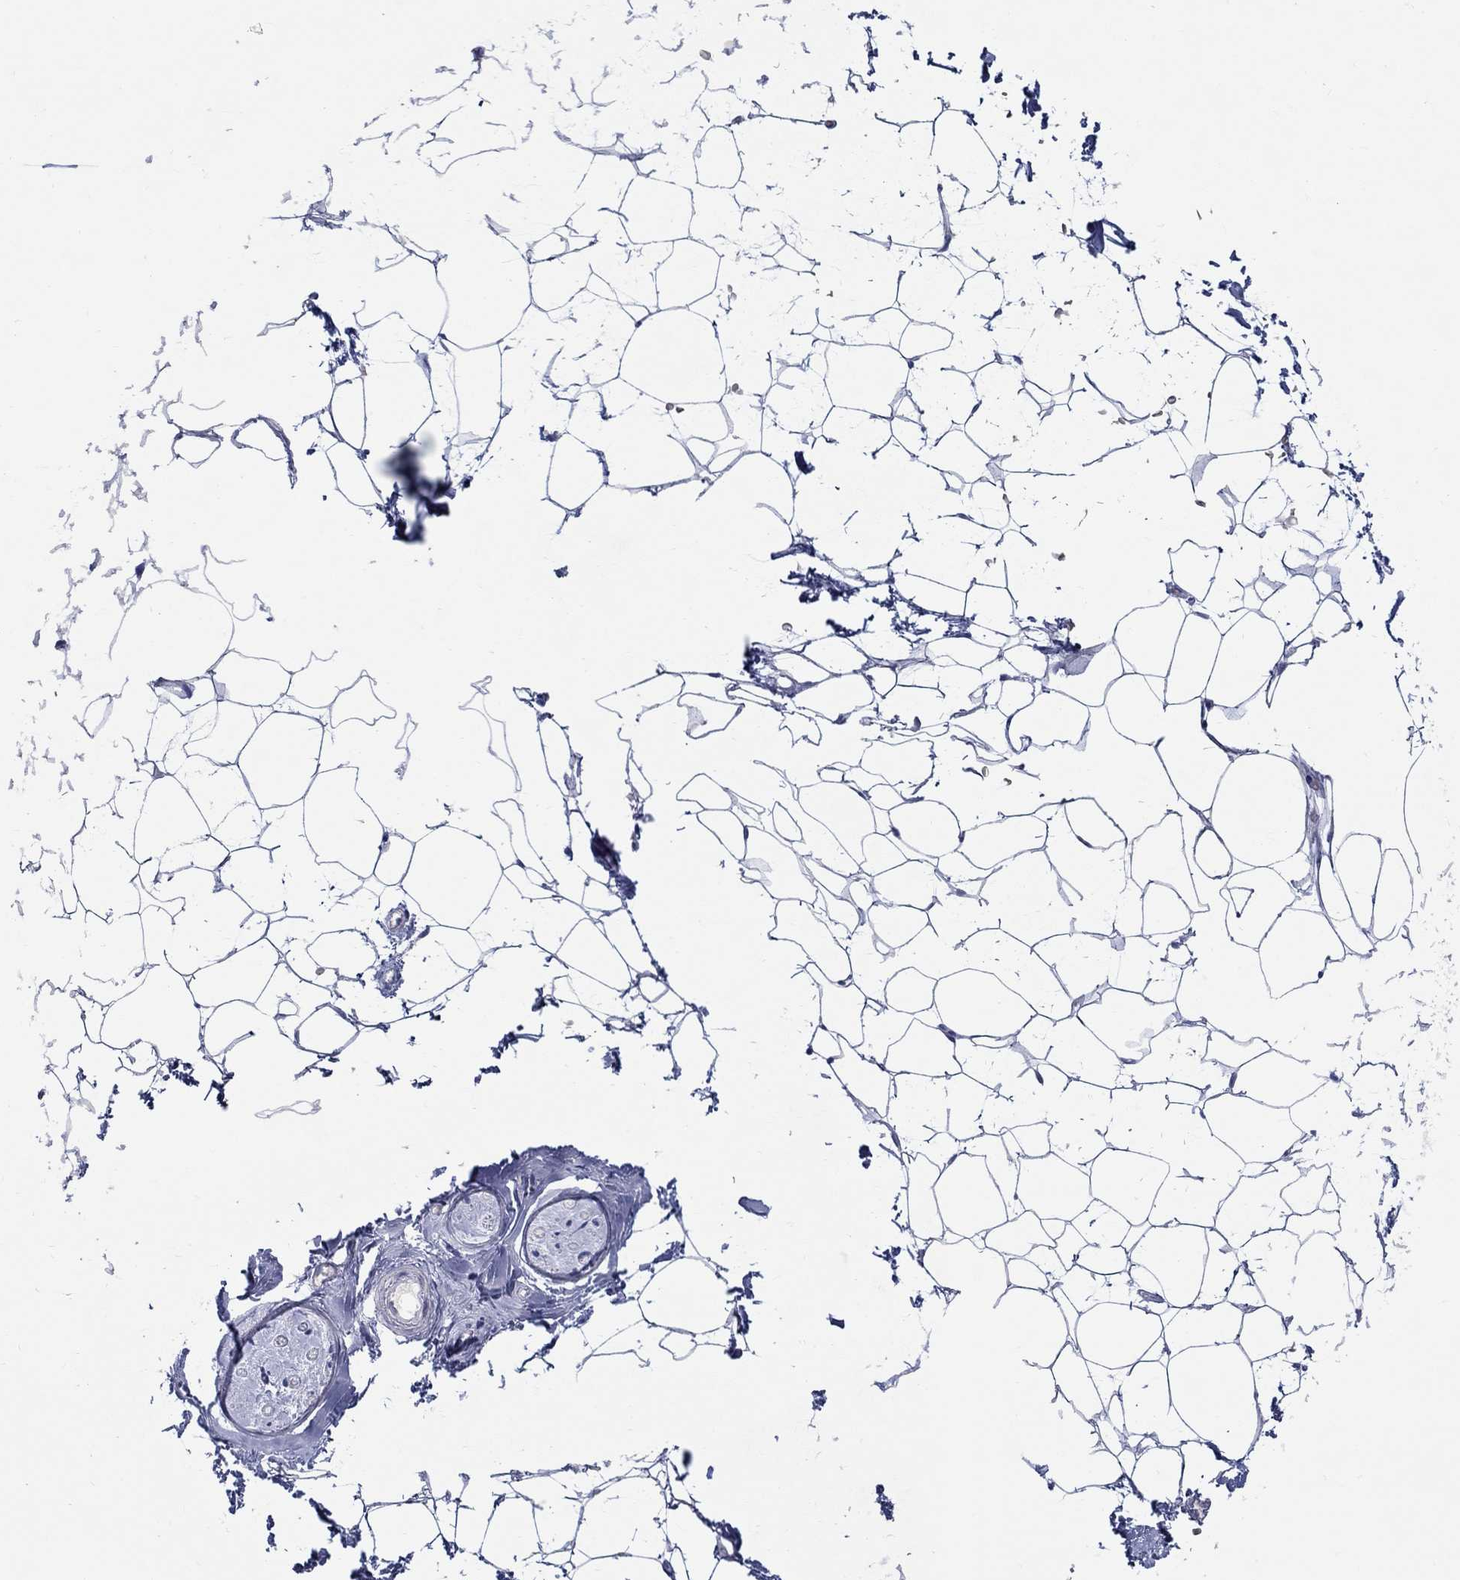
{"staining": {"intensity": "negative", "quantity": "none", "location": "none"}, "tissue": "adipose tissue", "cell_type": "Adipocytes", "image_type": "normal", "snomed": [{"axis": "morphology", "description": "Normal tissue, NOS"}, {"axis": "topography", "description": "Skin"}, {"axis": "topography", "description": "Peripheral nerve tissue"}], "caption": "Protein analysis of normal adipose tissue reveals no significant expression in adipocytes. (DAB immunohistochemistry (IHC) visualized using brightfield microscopy, high magnification).", "gene": "CRYGA", "patient": {"sex": "female", "age": 56}}